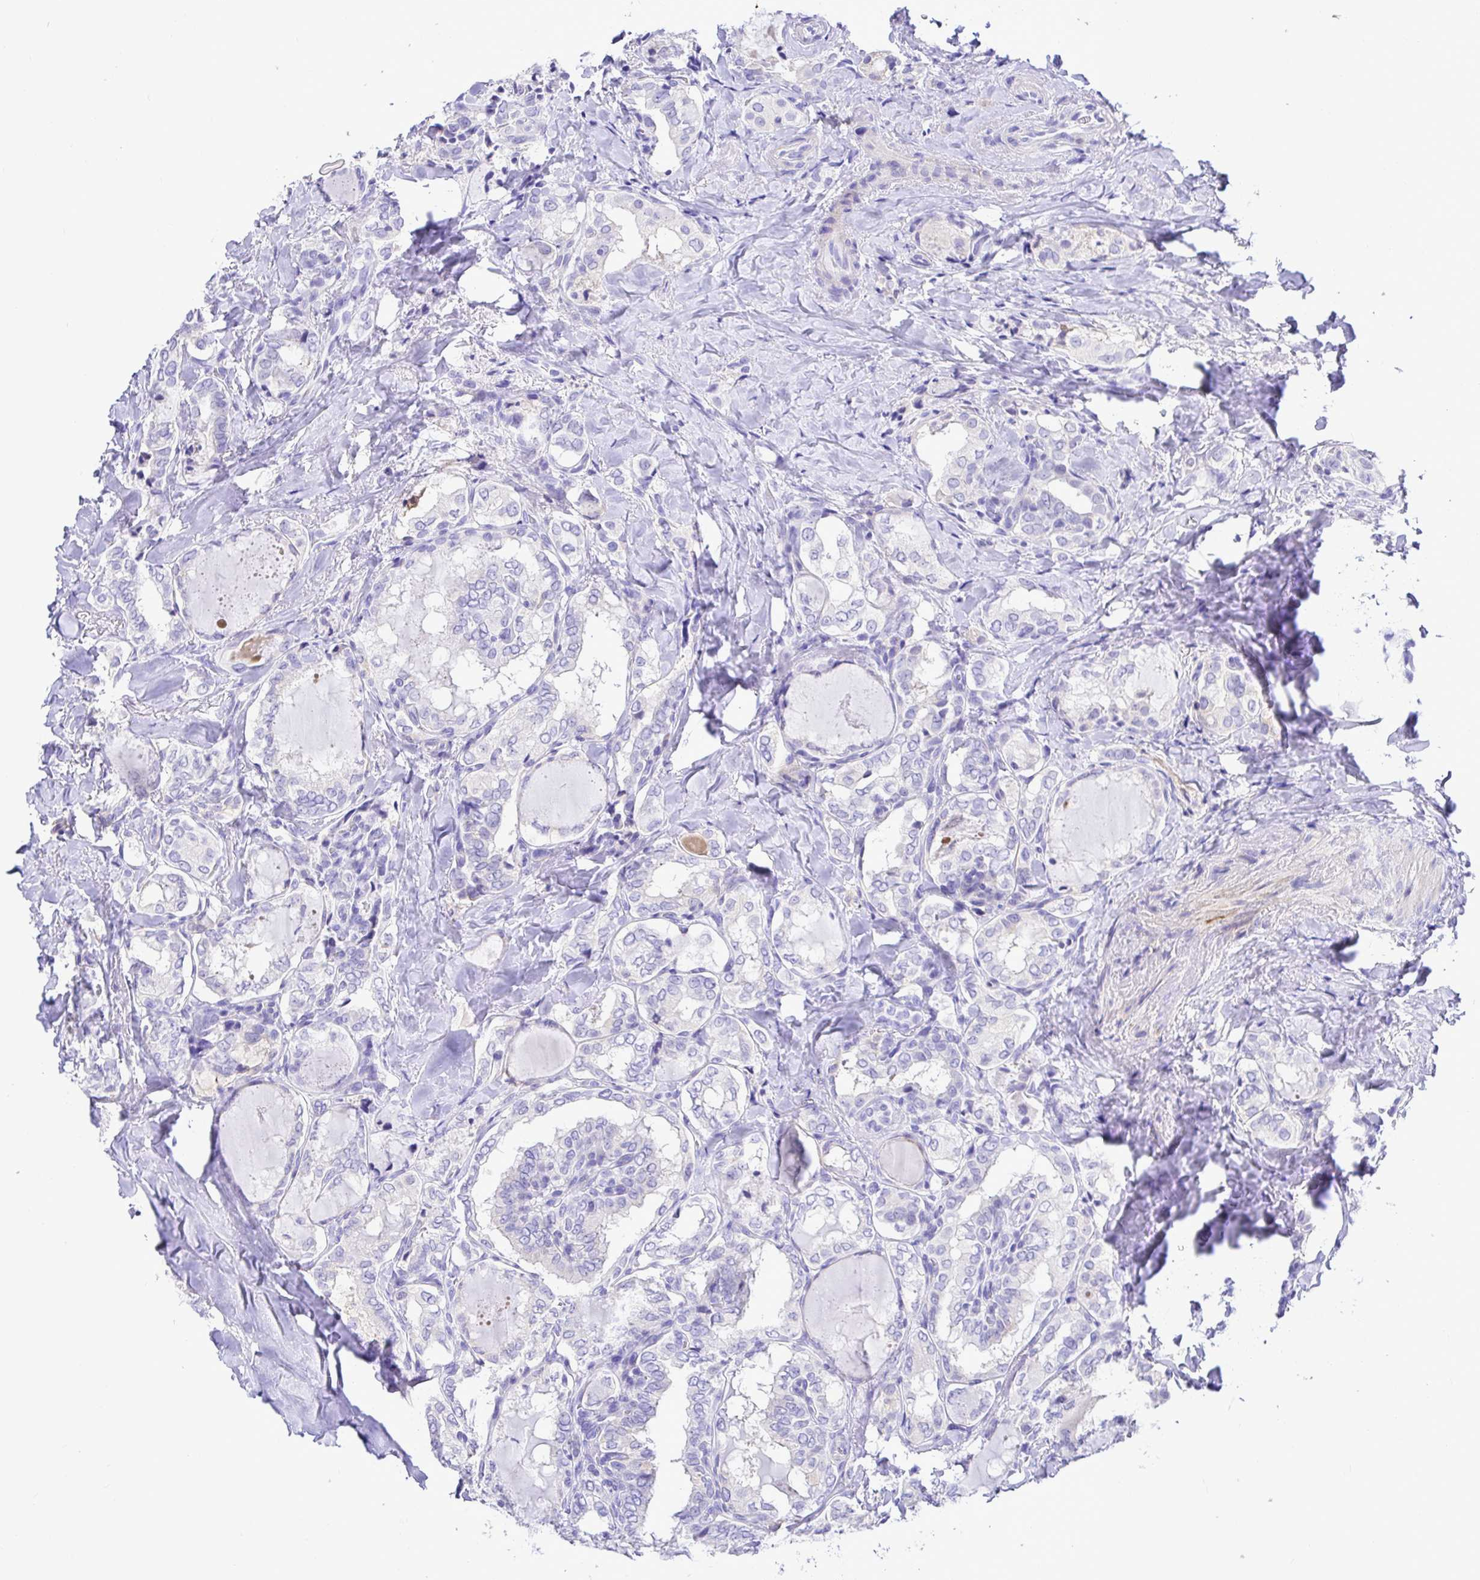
{"staining": {"intensity": "negative", "quantity": "none", "location": "none"}, "tissue": "thyroid cancer", "cell_type": "Tumor cells", "image_type": "cancer", "snomed": [{"axis": "morphology", "description": "Papillary adenocarcinoma, NOS"}, {"axis": "topography", "description": "Thyroid gland"}], "caption": "A photomicrograph of papillary adenocarcinoma (thyroid) stained for a protein demonstrates no brown staining in tumor cells.", "gene": "BACE2", "patient": {"sex": "female", "age": 75}}